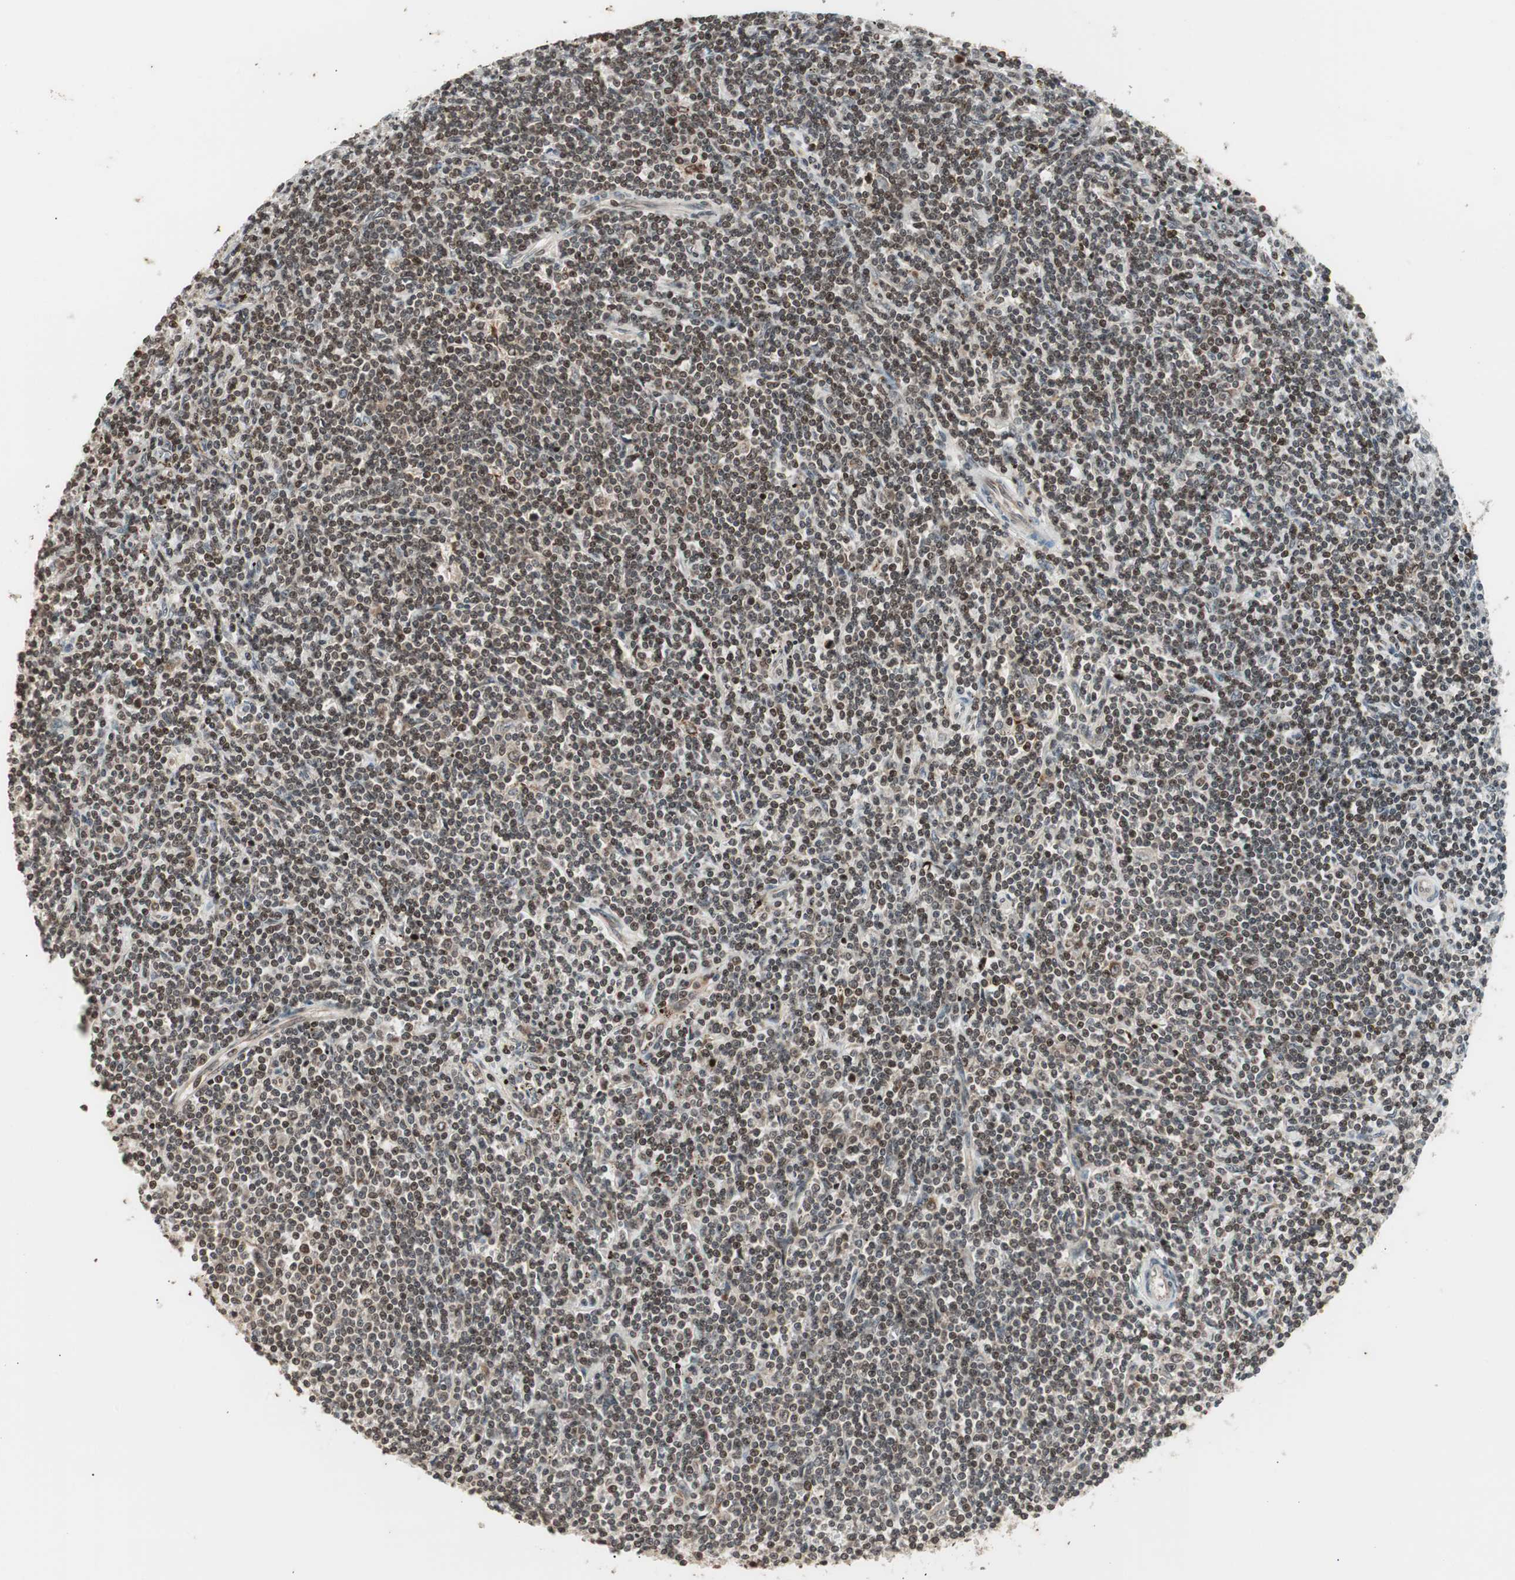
{"staining": {"intensity": "moderate", "quantity": ">75%", "location": "nuclear"}, "tissue": "lymphoma", "cell_type": "Tumor cells", "image_type": "cancer", "snomed": [{"axis": "morphology", "description": "Malignant lymphoma, non-Hodgkin's type, Low grade"}, {"axis": "topography", "description": "Spleen"}], "caption": "Immunohistochemistry (IHC) photomicrograph of neoplastic tissue: human low-grade malignant lymphoma, non-Hodgkin's type stained using IHC exhibits medium levels of moderate protein expression localized specifically in the nuclear of tumor cells, appearing as a nuclear brown color.", "gene": "ZFC3H1", "patient": {"sex": "male", "age": 76}}